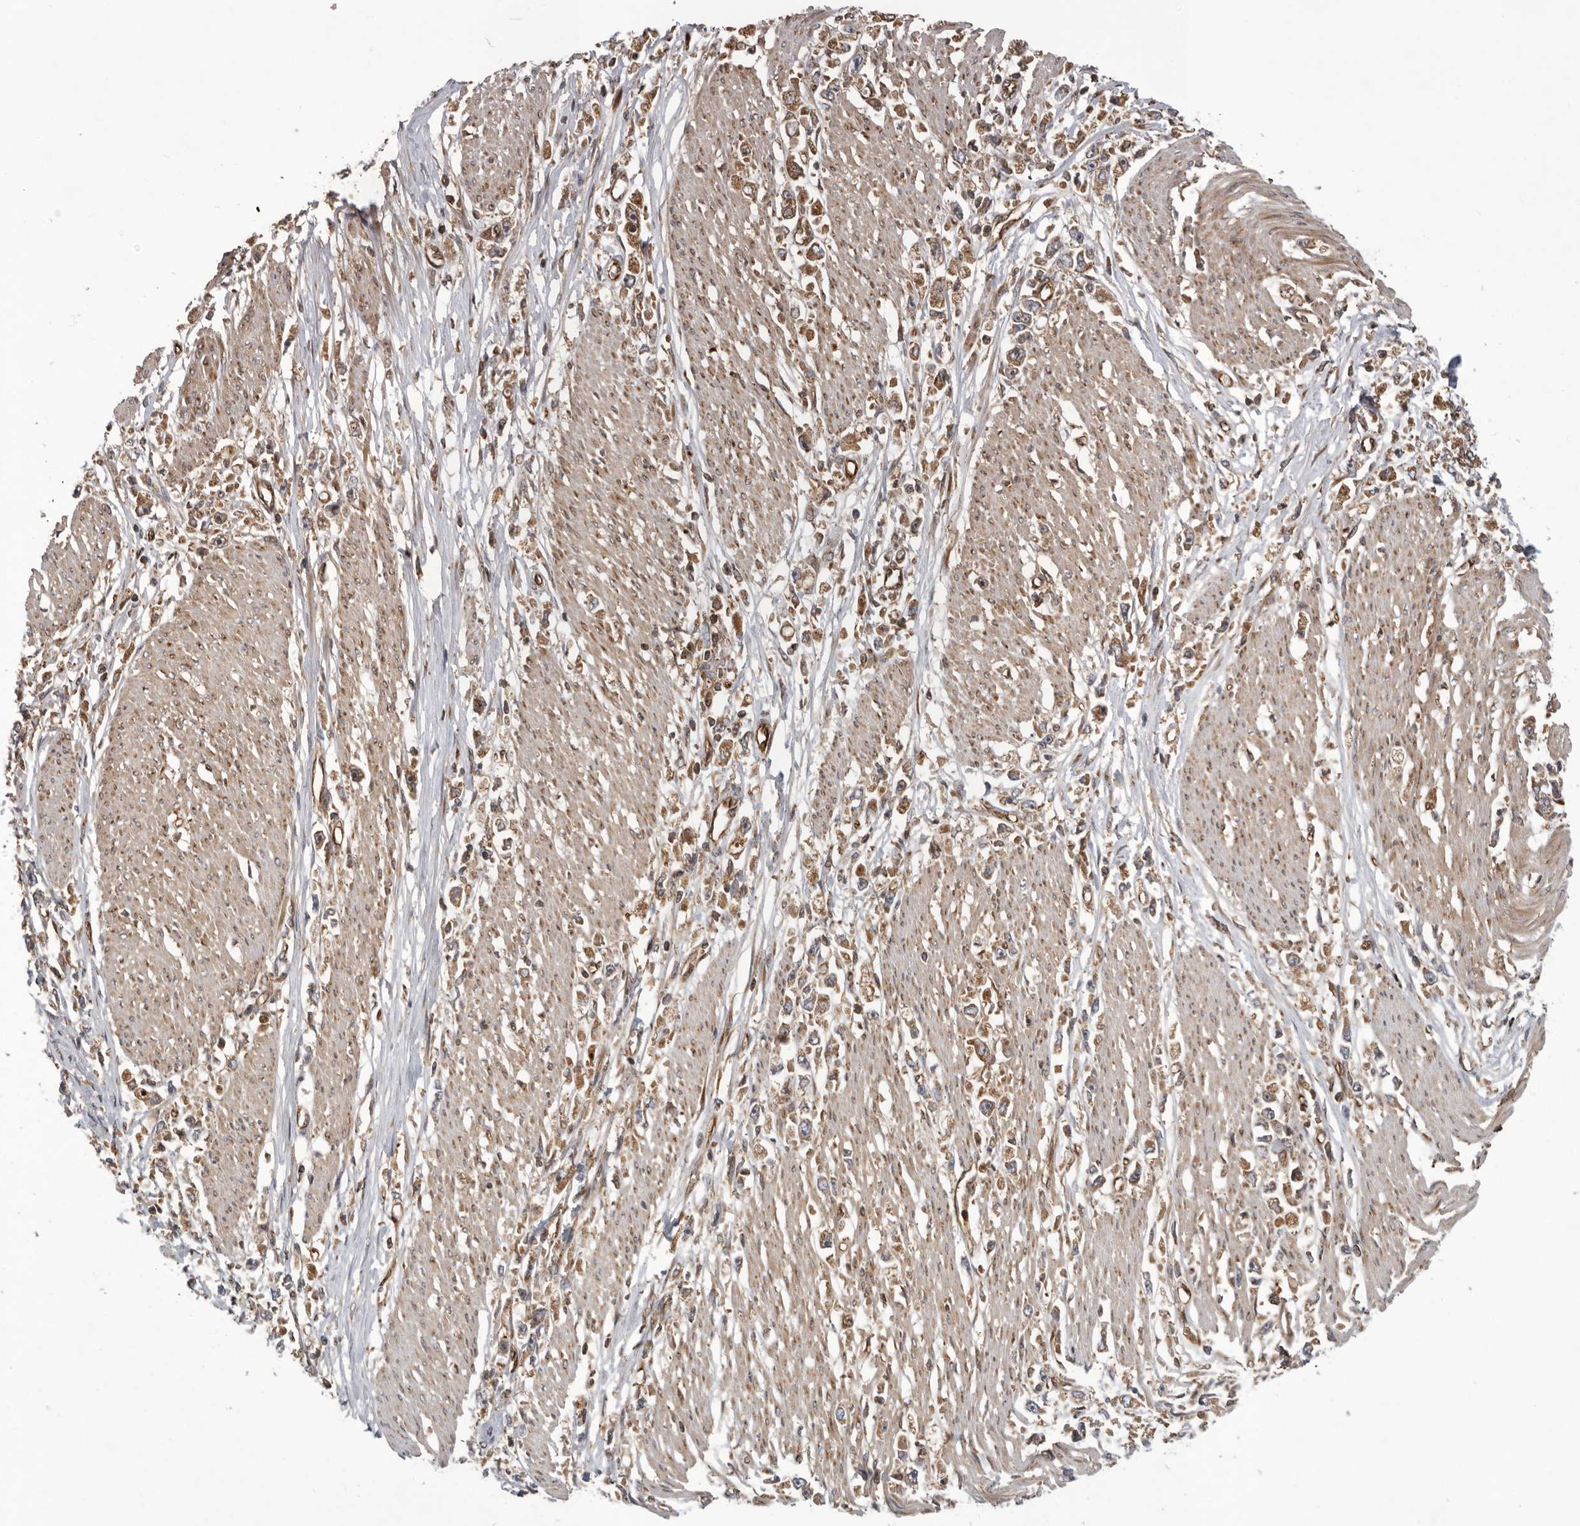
{"staining": {"intensity": "moderate", "quantity": ">75%", "location": "cytoplasmic/membranous"}, "tissue": "stomach cancer", "cell_type": "Tumor cells", "image_type": "cancer", "snomed": [{"axis": "morphology", "description": "Adenocarcinoma, NOS"}, {"axis": "topography", "description": "Stomach"}], "caption": "Immunohistochemical staining of human stomach cancer (adenocarcinoma) displays moderate cytoplasmic/membranous protein expression in approximately >75% of tumor cells. The staining was performed using DAB, with brown indicating positive protein expression. Nuclei are stained blue with hematoxylin.", "gene": "DHDDS", "patient": {"sex": "female", "age": 59}}